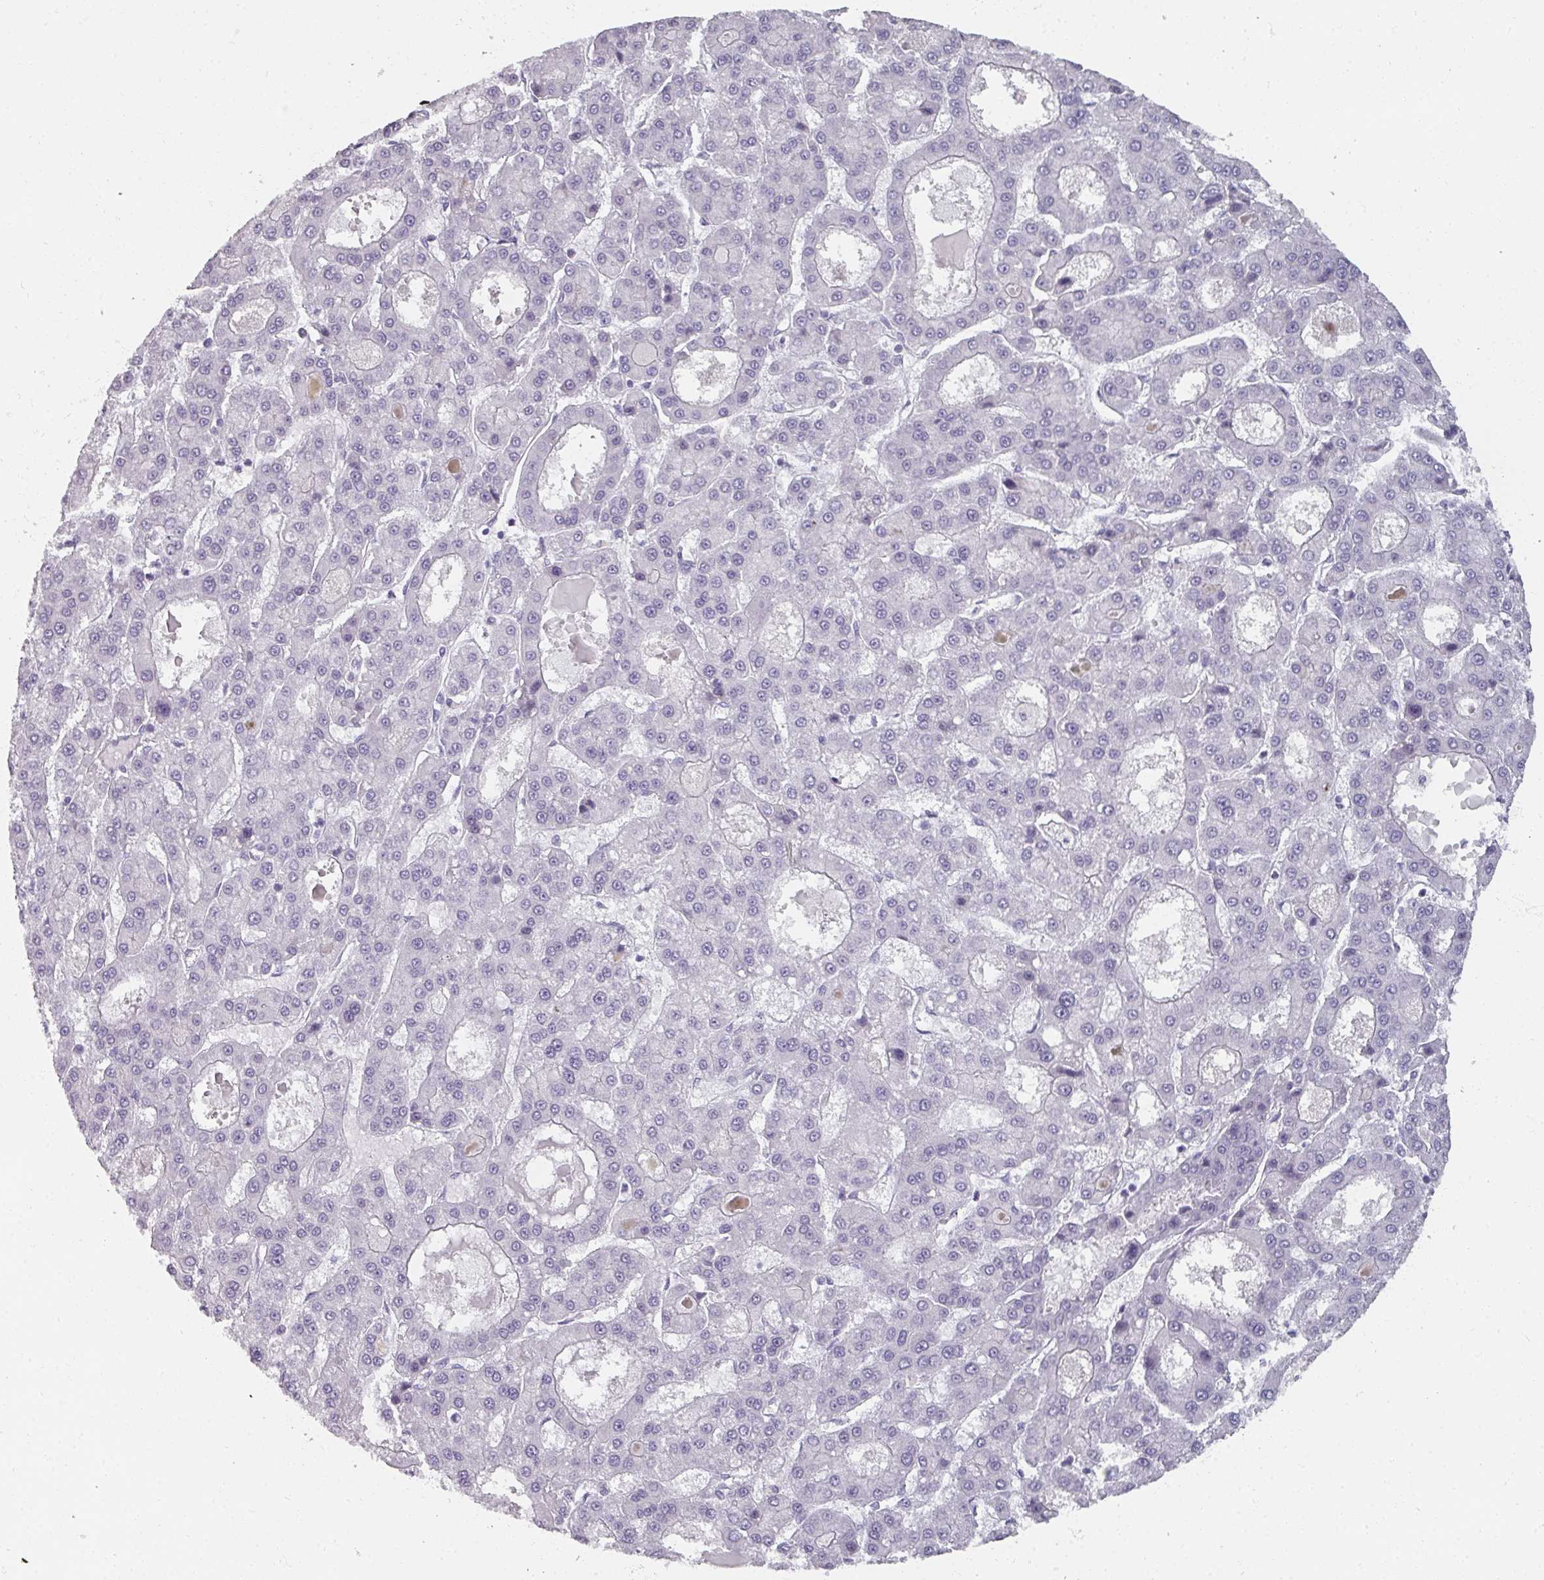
{"staining": {"intensity": "negative", "quantity": "none", "location": "none"}, "tissue": "liver cancer", "cell_type": "Tumor cells", "image_type": "cancer", "snomed": [{"axis": "morphology", "description": "Carcinoma, Hepatocellular, NOS"}, {"axis": "topography", "description": "Liver"}], "caption": "DAB (3,3'-diaminobenzidine) immunohistochemical staining of liver cancer reveals no significant expression in tumor cells.", "gene": "REG3G", "patient": {"sex": "male", "age": 70}}